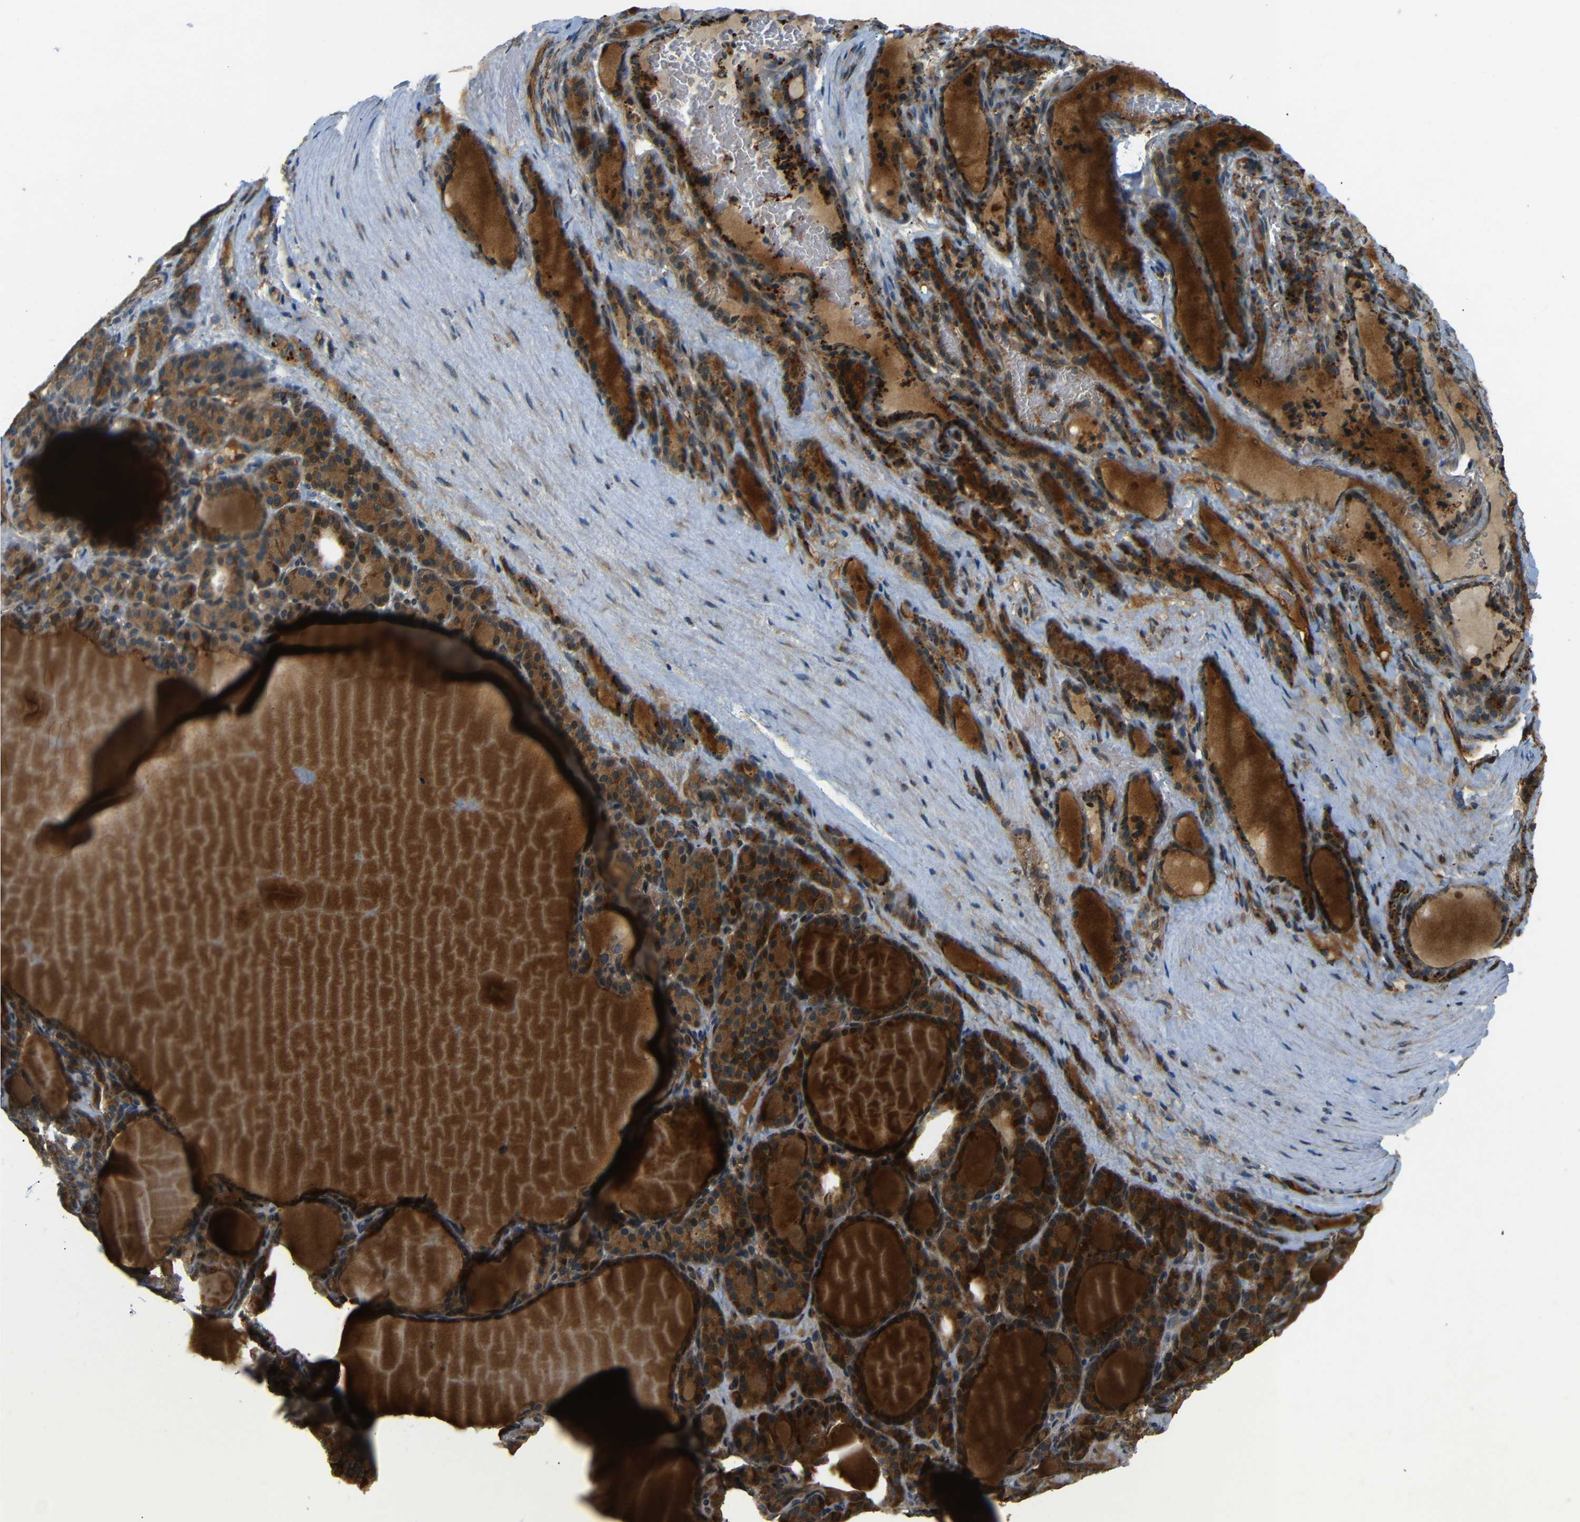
{"staining": {"intensity": "moderate", "quantity": ">75%", "location": "cytoplasmic/membranous"}, "tissue": "thyroid gland", "cell_type": "Glandular cells", "image_type": "normal", "snomed": [{"axis": "morphology", "description": "Normal tissue, NOS"}, {"axis": "topography", "description": "Thyroid gland"}], "caption": "IHC micrograph of benign thyroid gland: thyroid gland stained using immunohistochemistry (IHC) demonstrates medium levels of moderate protein expression localized specifically in the cytoplasmic/membranous of glandular cells, appearing as a cytoplasmic/membranous brown color.", "gene": "ATP7A", "patient": {"sex": "female", "age": 28}}